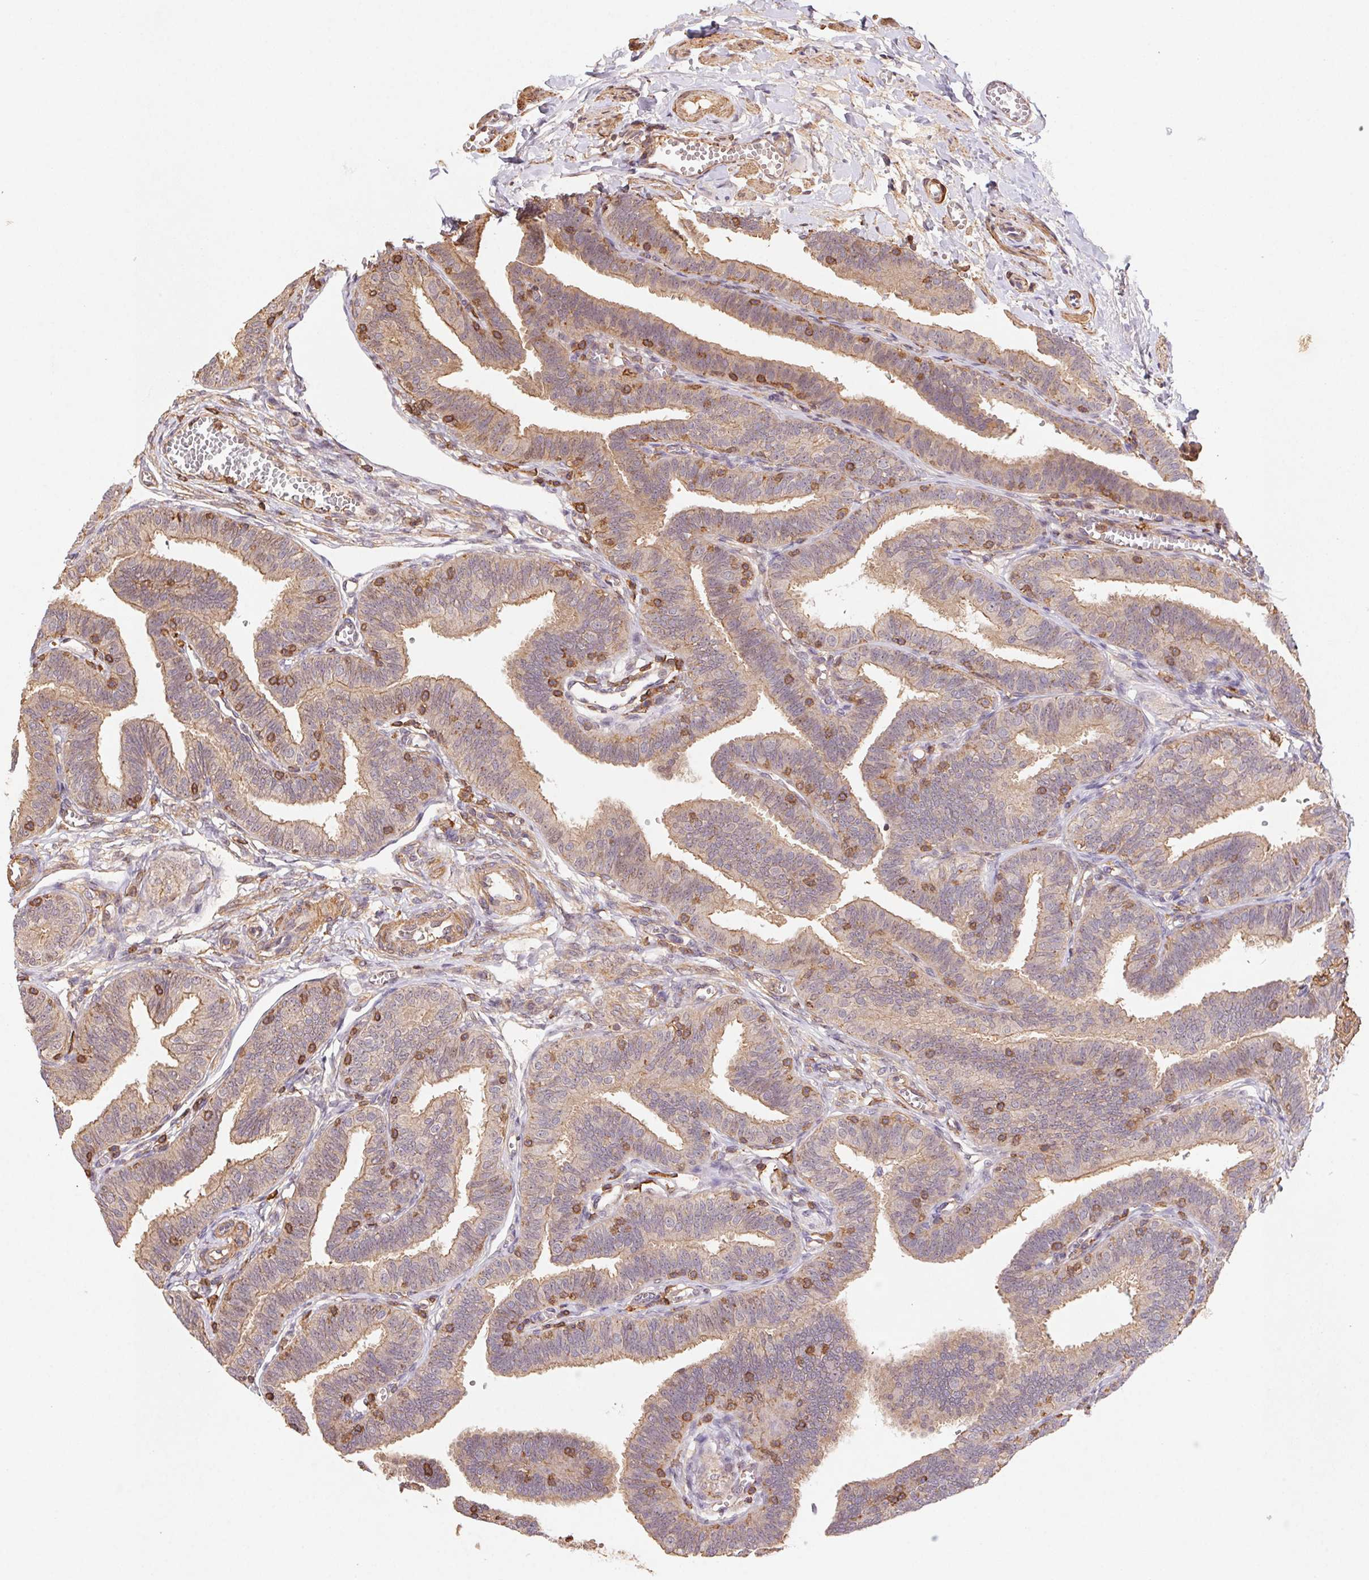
{"staining": {"intensity": "moderate", "quantity": ">75%", "location": "cytoplasmic/membranous"}, "tissue": "fallopian tube", "cell_type": "Glandular cells", "image_type": "normal", "snomed": [{"axis": "morphology", "description": "Normal tissue, NOS"}, {"axis": "topography", "description": "Fallopian tube"}], "caption": "Immunohistochemical staining of unremarkable fallopian tube exhibits >75% levels of moderate cytoplasmic/membranous protein staining in about >75% of glandular cells.", "gene": "ATG10", "patient": {"sex": "female", "age": 25}}